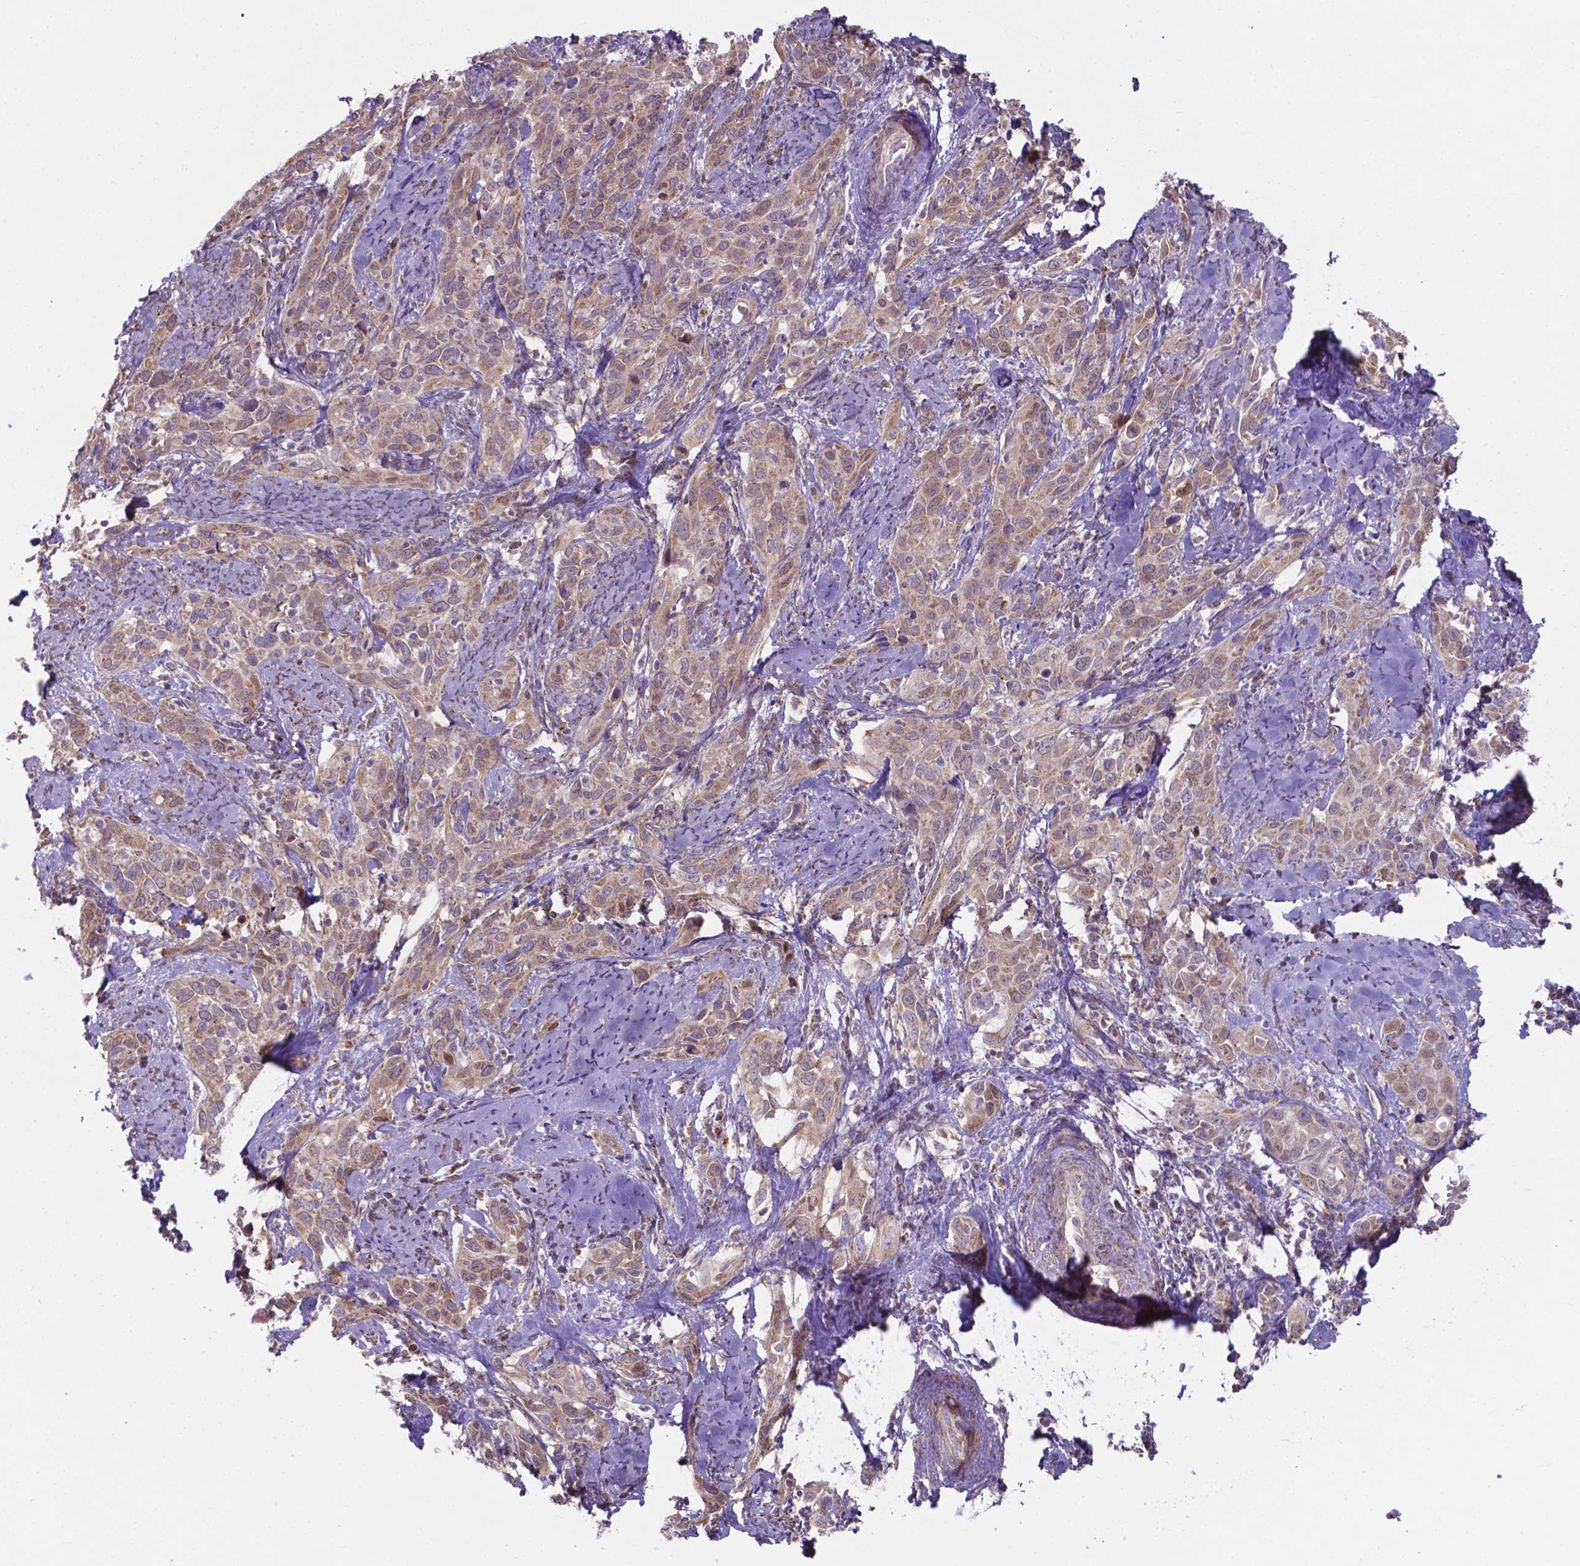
{"staining": {"intensity": "weak", "quantity": ">75%", "location": "cytoplasmic/membranous"}, "tissue": "cervical cancer", "cell_type": "Tumor cells", "image_type": "cancer", "snomed": [{"axis": "morphology", "description": "Squamous cell carcinoma, NOS"}, {"axis": "topography", "description": "Cervix"}], "caption": "A photomicrograph of cervical cancer stained for a protein exhibits weak cytoplasmic/membranous brown staining in tumor cells. (IHC, brightfield microscopy, high magnification).", "gene": "FAM114A1", "patient": {"sex": "female", "age": 51}}